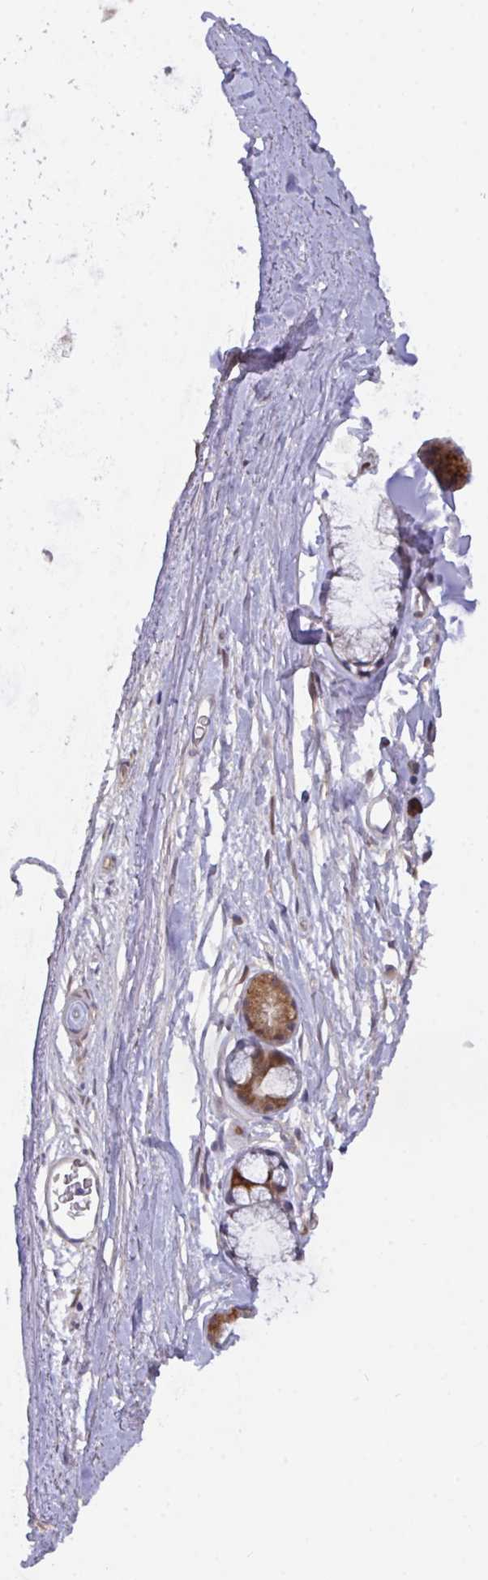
{"staining": {"intensity": "moderate", "quantity": ">75%", "location": "cytoplasmic/membranous"}, "tissue": "soft tissue", "cell_type": "Chondrocytes", "image_type": "normal", "snomed": [{"axis": "morphology", "description": "Normal tissue, NOS"}, {"axis": "topography", "description": "Lymph node"}, {"axis": "topography", "description": "Cartilage tissue"}, {"axis": "topography", "description": "Bronchus"}], "caption": "Immunohistochemistry micrograph of benign soft tissue: human soft tissue stained using immunohistochemistry exhibits medium levels of moderate protein expression localized specifically in the cytoplasmic/membranous of chondrocytes, appearing as a cytoplasmic/membranous brown color.", "gene": "L3HYPDH", "patient": {"sex": "female", "age": 70}}